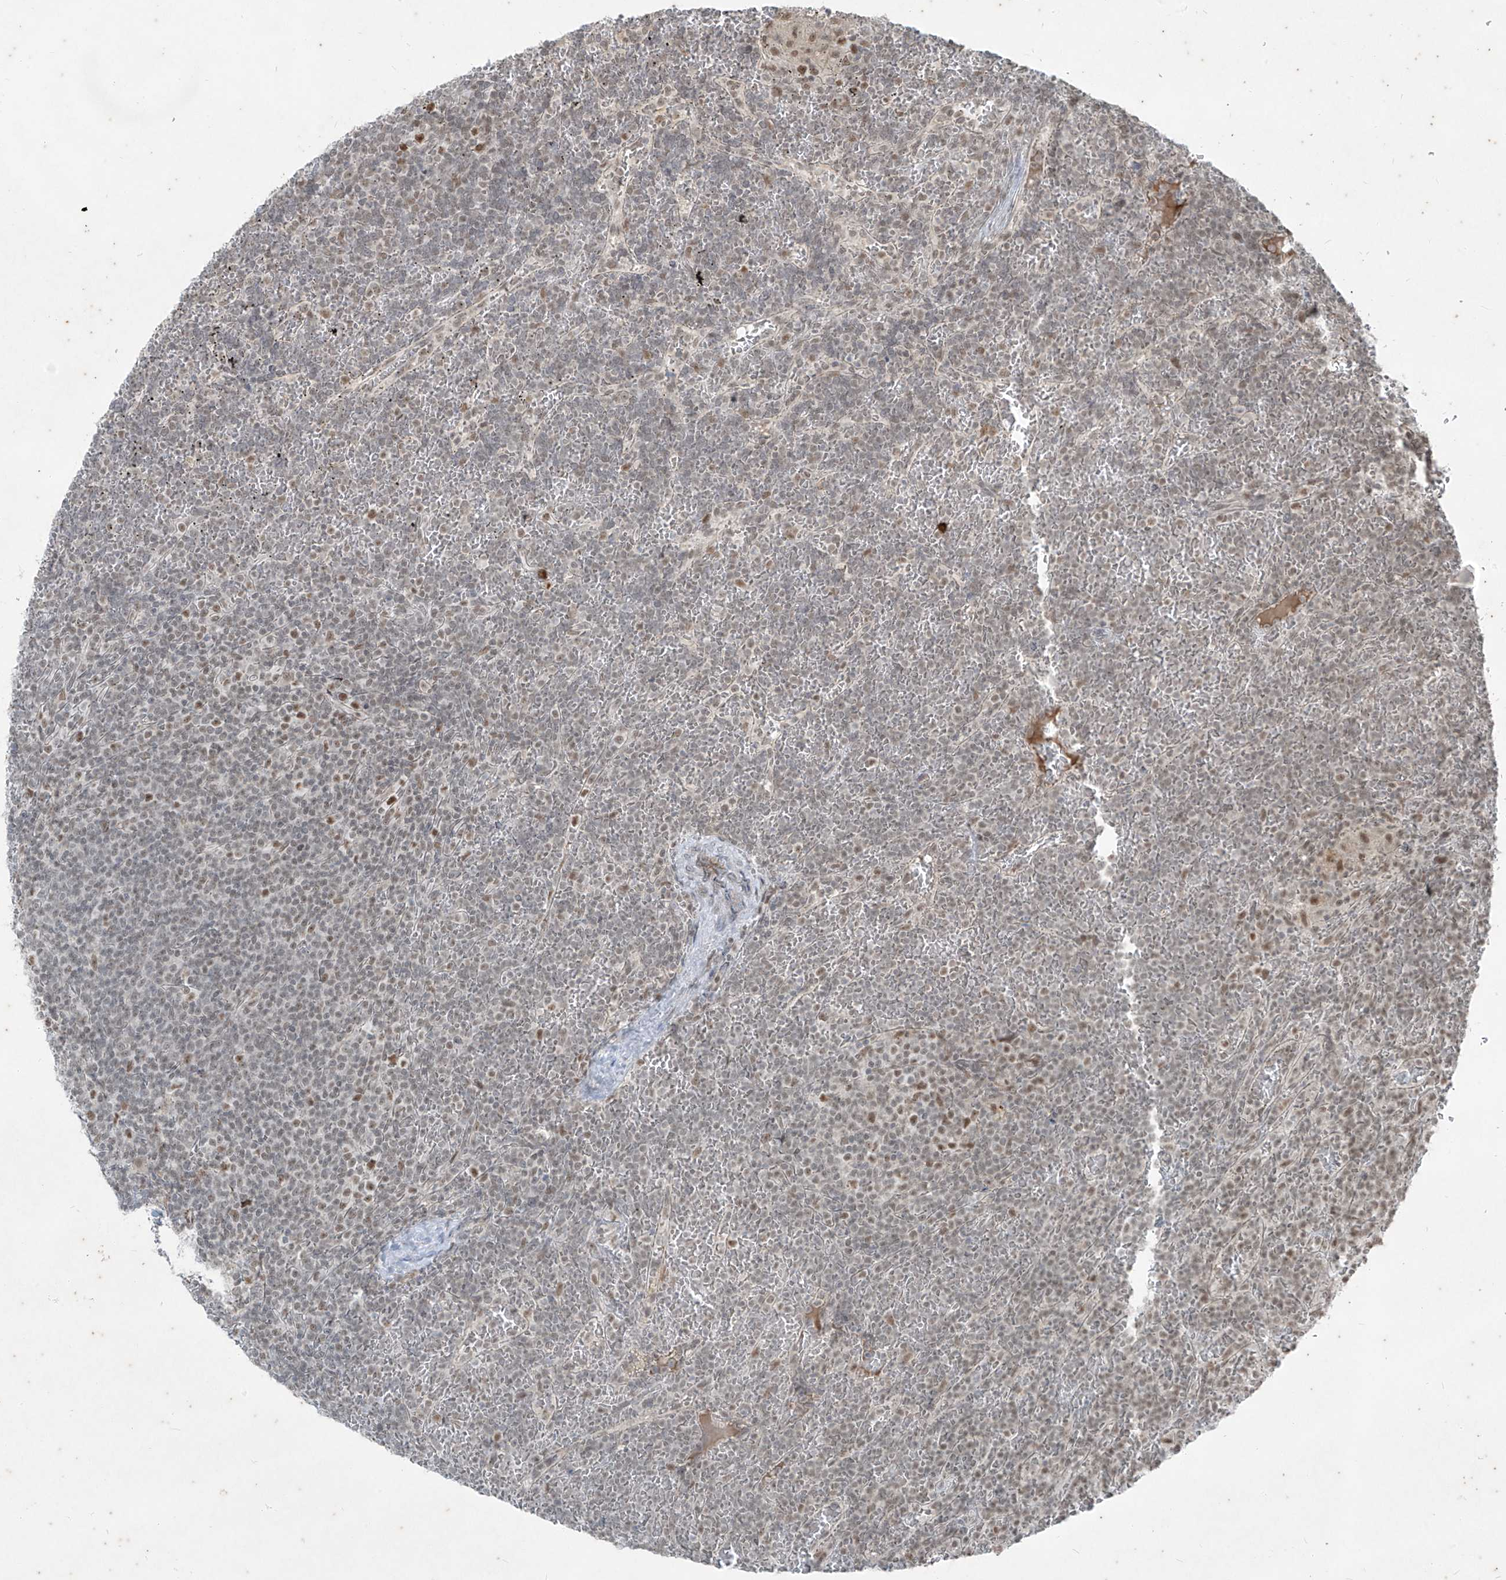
{"staining": {"intensity": "moderate", "quantity": "<25%", "location": "nuclear"}, "tissue": "lymphoma", "cell_type": "Tumor cells", "image_type": "cancer", "snomed": [{"axis": "morphology", "description": "Malignant lymphoma, non-Hodgkin's type, Low grade"}, {"axis": "topography", "description": "Spleen"}], "caption": "Immunohistochemistry histopathology image of human malignant lymphoma, non-Hodgkin's type (low-grade) stained for a protein (brown), which shows low levels of moderate nuclear staining in about <25% of tumor cells.", "gene": "ZNF354B", "patient": {"sex": "female", "age": 19}}